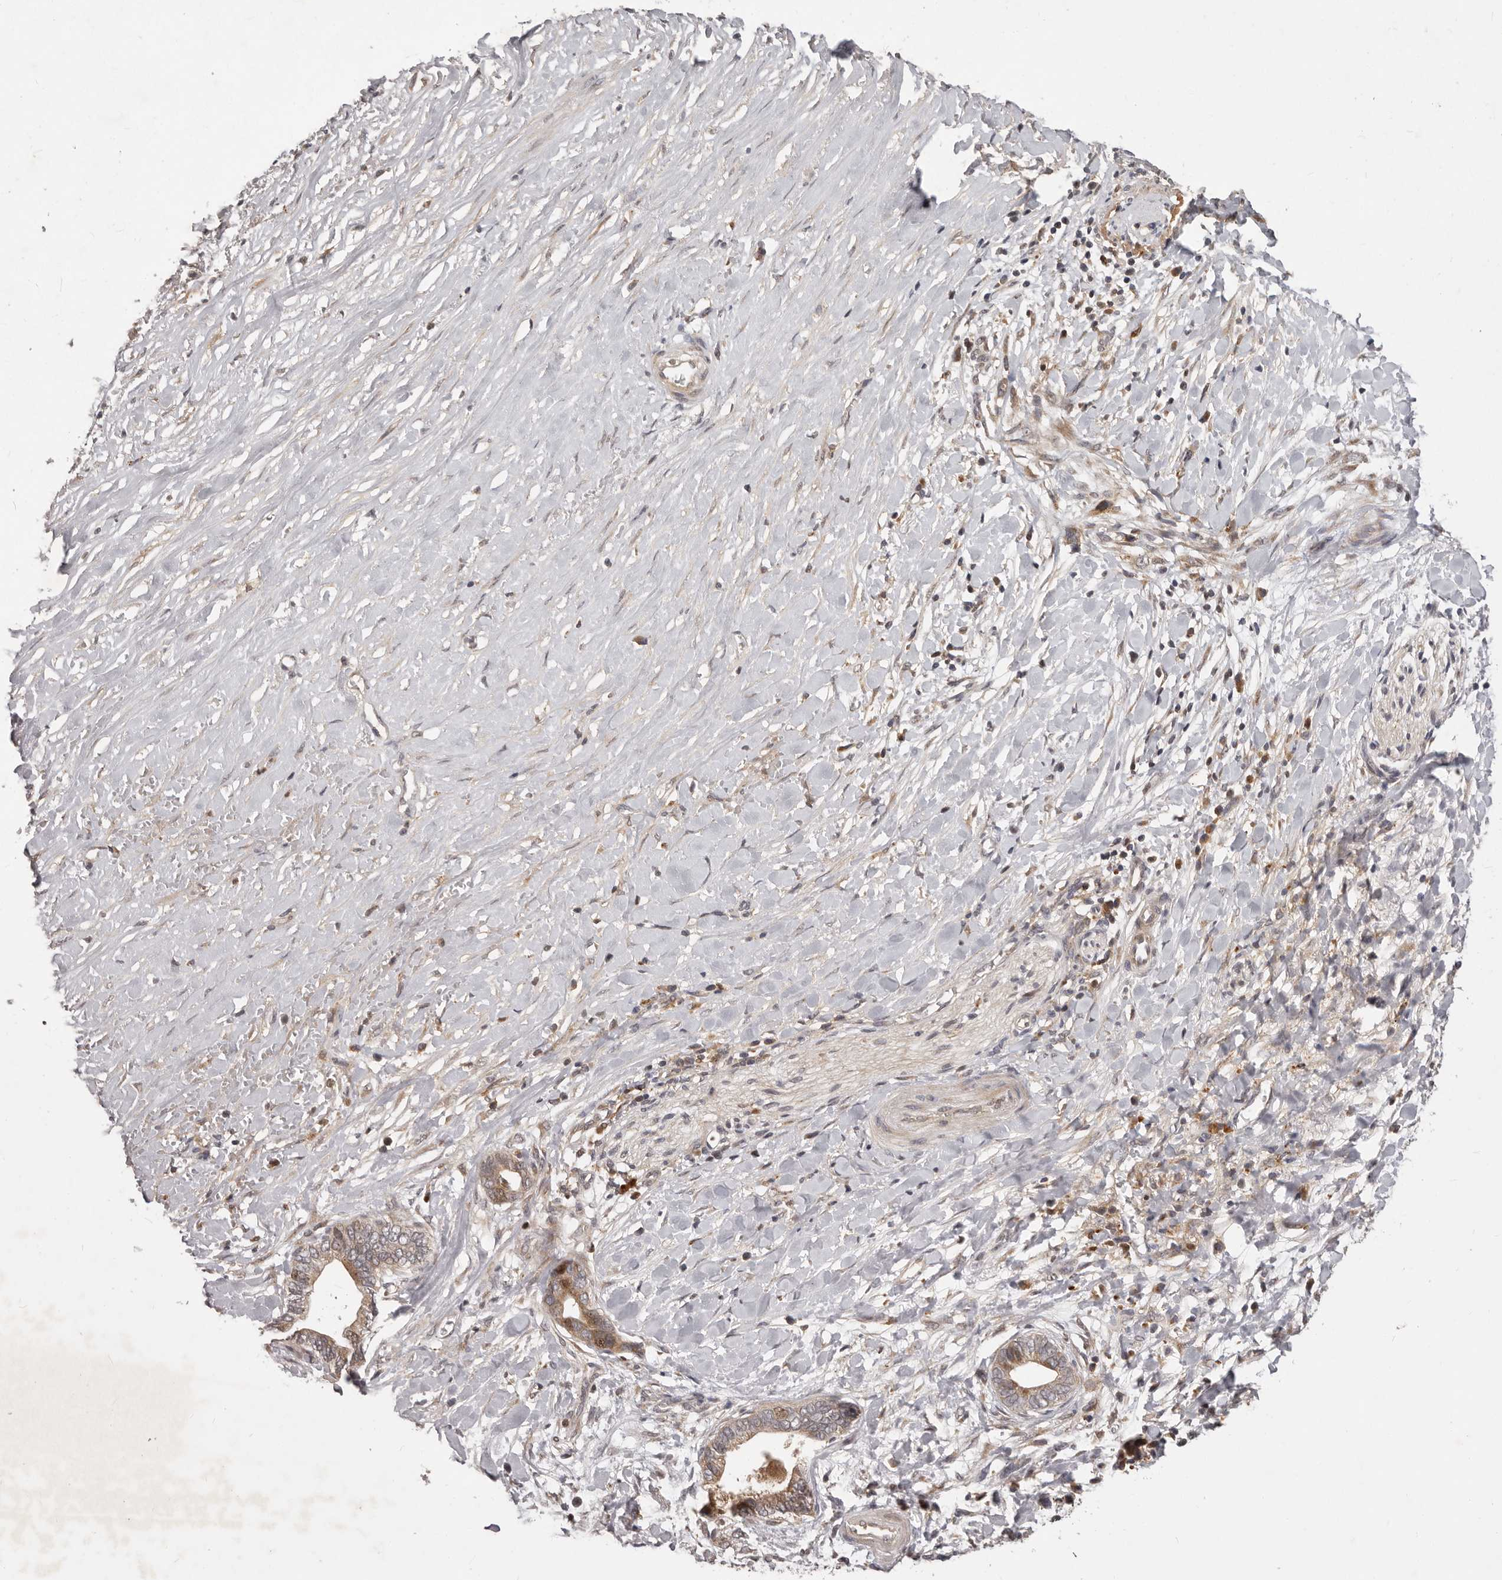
{"staining": {"intensity": "moderate", "quantity": ">75%", "location": "cytoplasmic/membranous,nuclear"}, "tissue": "liver cancer", "cell_type": "Tumor cells", "image_type": "cancer", "snomed": [{"axis": "morphology", "description": "Cholangiocarcinoma"}, {"axis": "topography", "description": "Liver"}], "caption": "Immunohistochemical staining of human cholangiocarcinoma (liver) exhibits moderate cytoplasmic/membranous and nuclear protein positivity in about >75% of tumor cells.", "gene": "RNF187", "patient": {"sex": "female", "age": 79}}